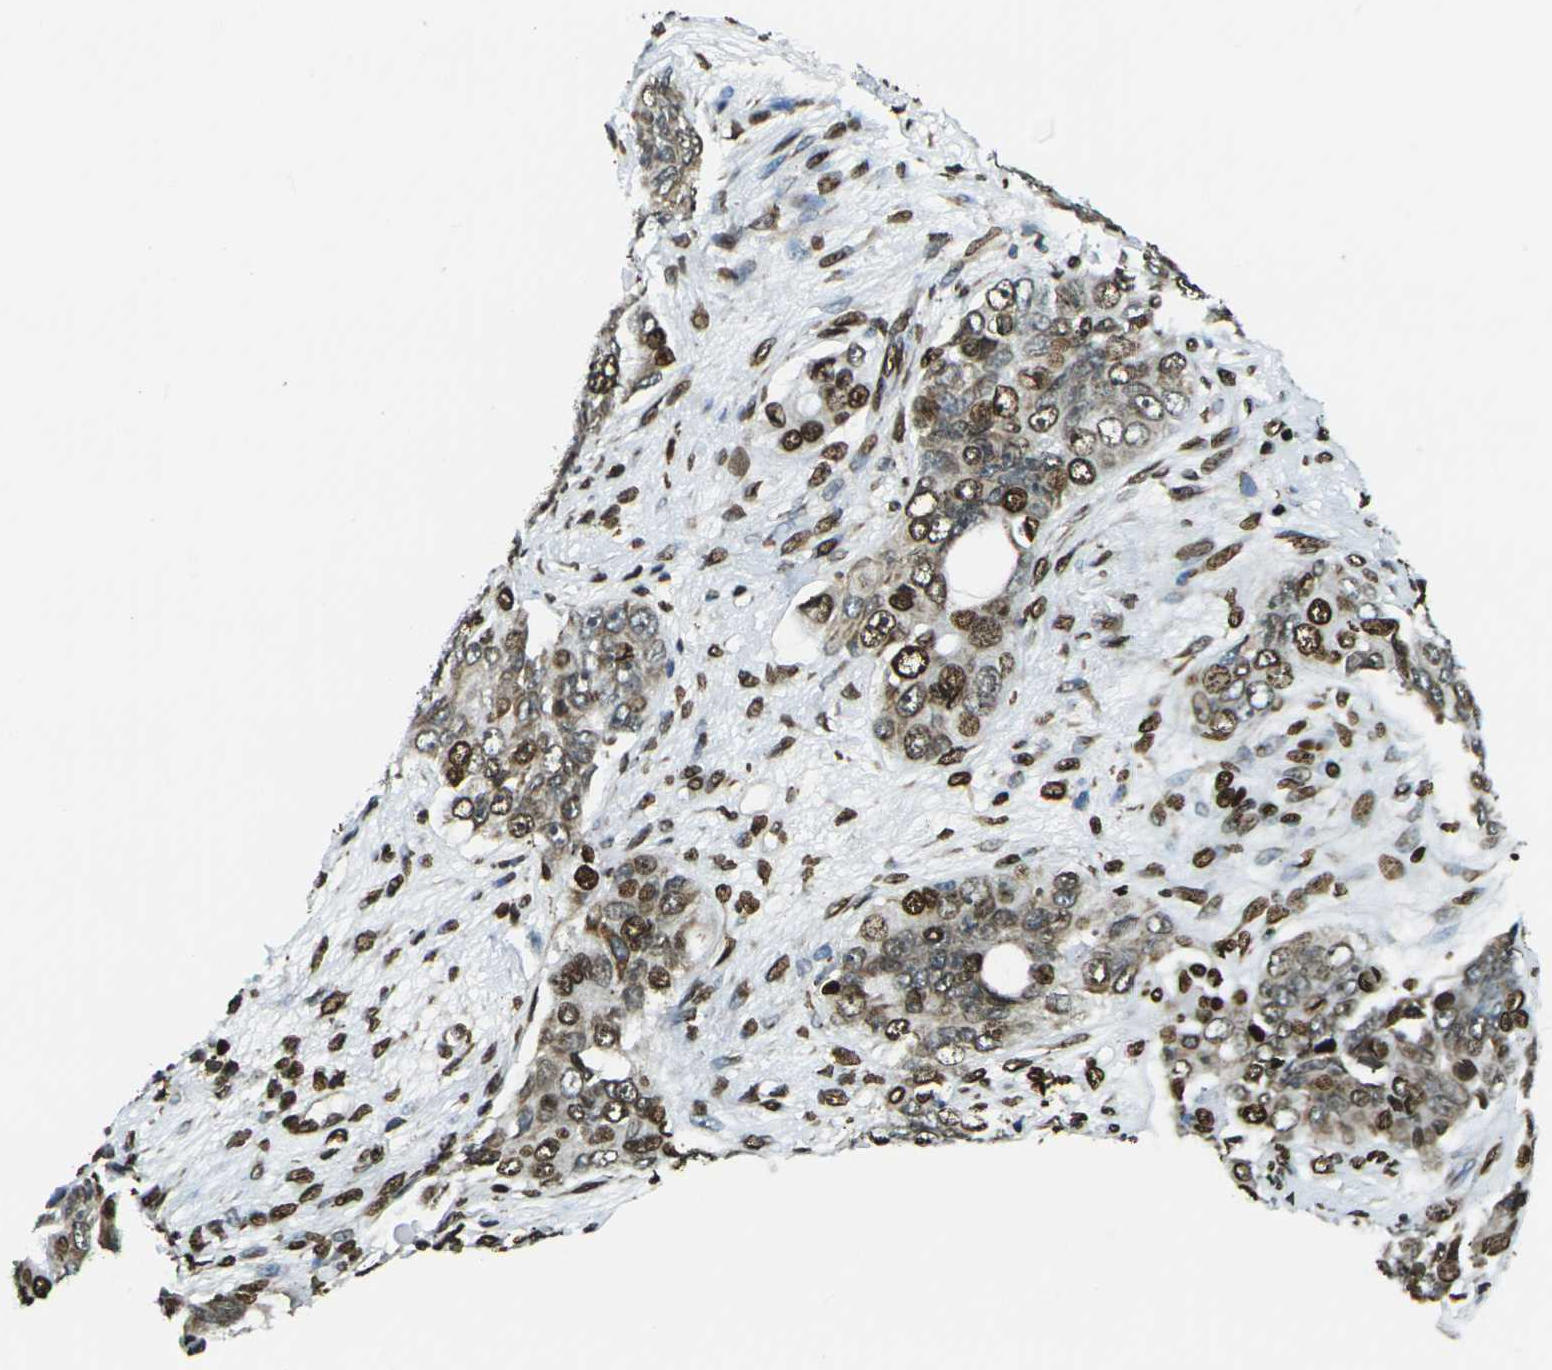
{"staining": {"intensity": "strong", "quantity": ">75%", "location": "nuclear"}, "tissue": "ovarian cancer", "cell_type": "Tumor cells", "image_type": "cancer", "snomed": [{"axis": "morphology", "description": "Carcinoma, endometroid"}, {"axis": "topography", "description": "Ovary"}], "caption": "A brown stain highlights strong nuclear expression of a protein in human ovarian cancer (endometroid carcinoma) tumor cells.", "gene": "H1-2", "patient": {"sex": "female", "age": 51}}